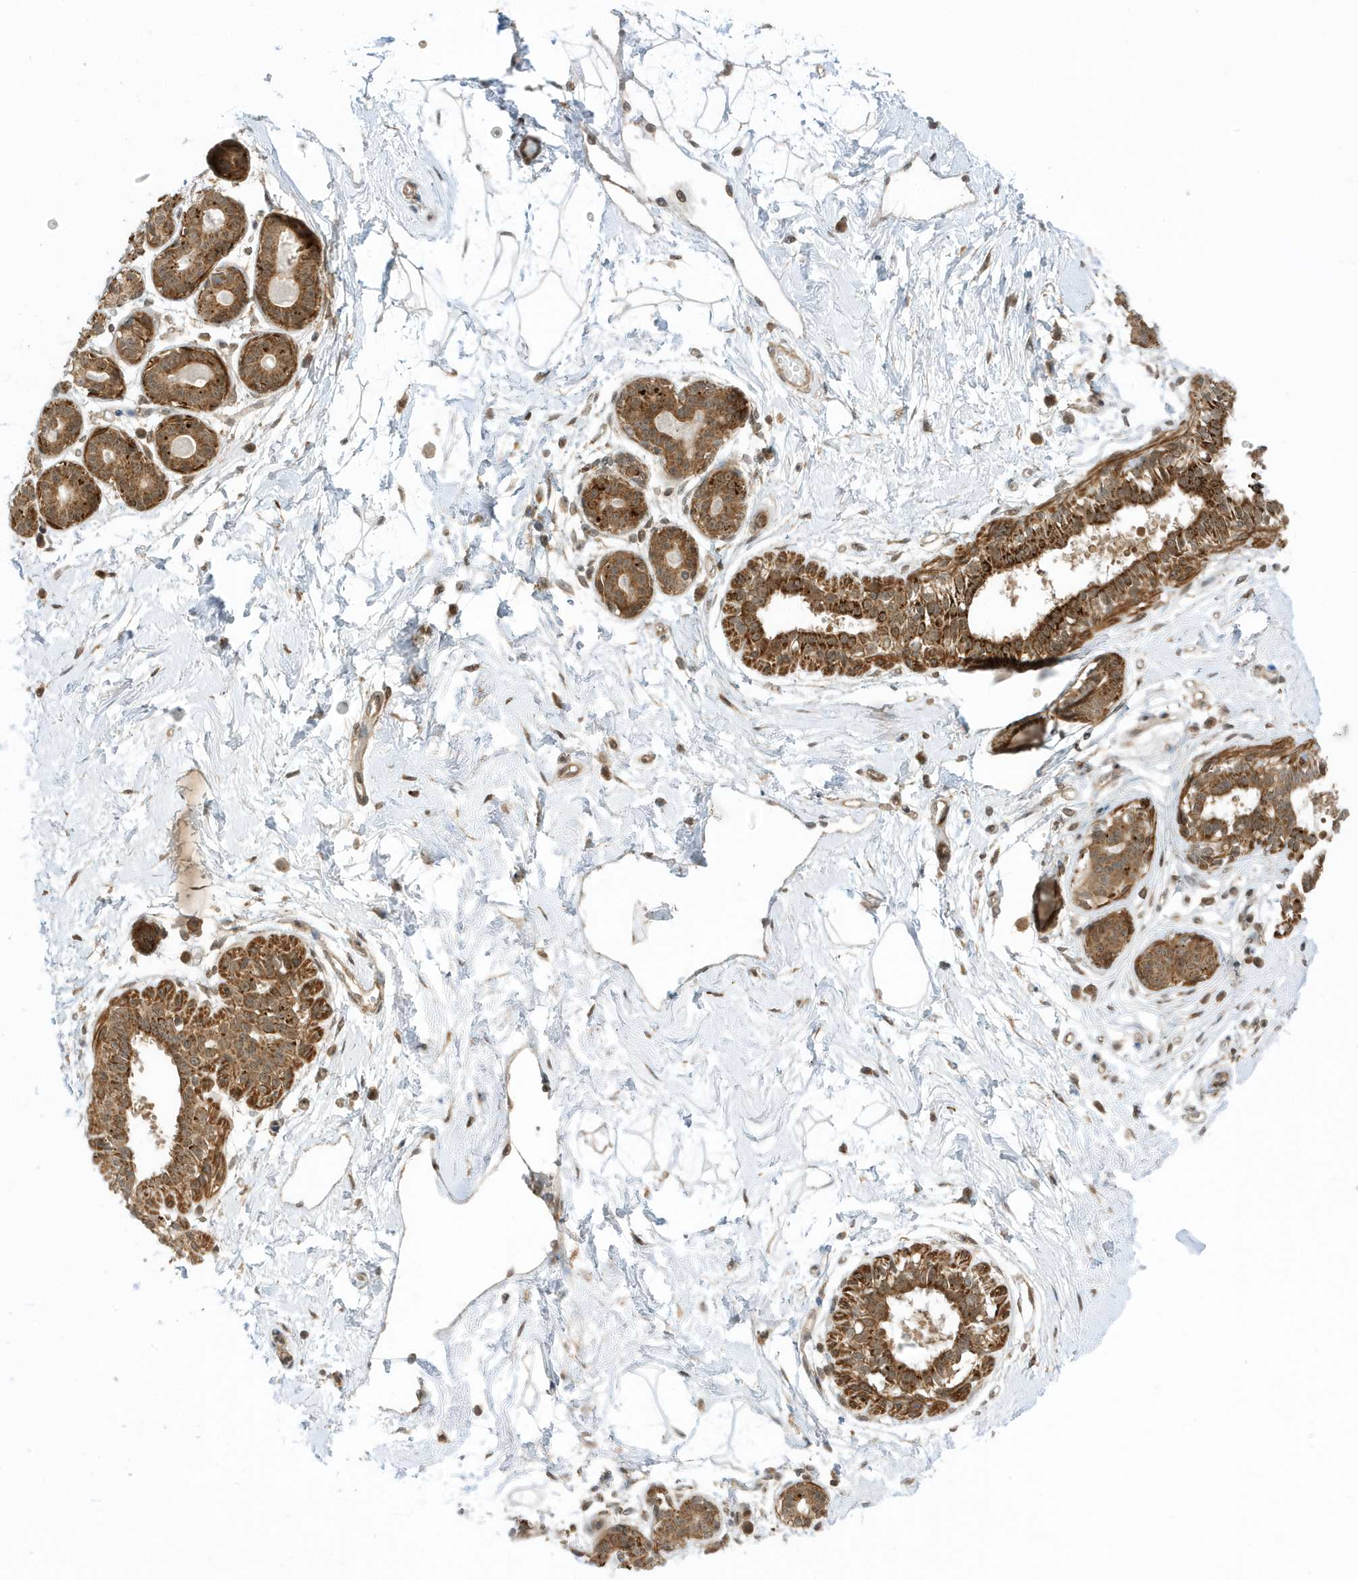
{"staining": {"intensity": "negative", "quantity": "none", "location": "none"}, "tissue": "breast", "cell_type": "Adipocytes", "image_type": "normal", "snomed": [{"axis": "morphology", "description": "Normal tissue, NOS"}, {"axis": "topography", "description": "Breast"}], "caption": "Breast was stained to show a protein in brown. There is no significant expression in adipocytes.", "gene": "DHX36", "patient": {"sex": "female", "age": 45}}